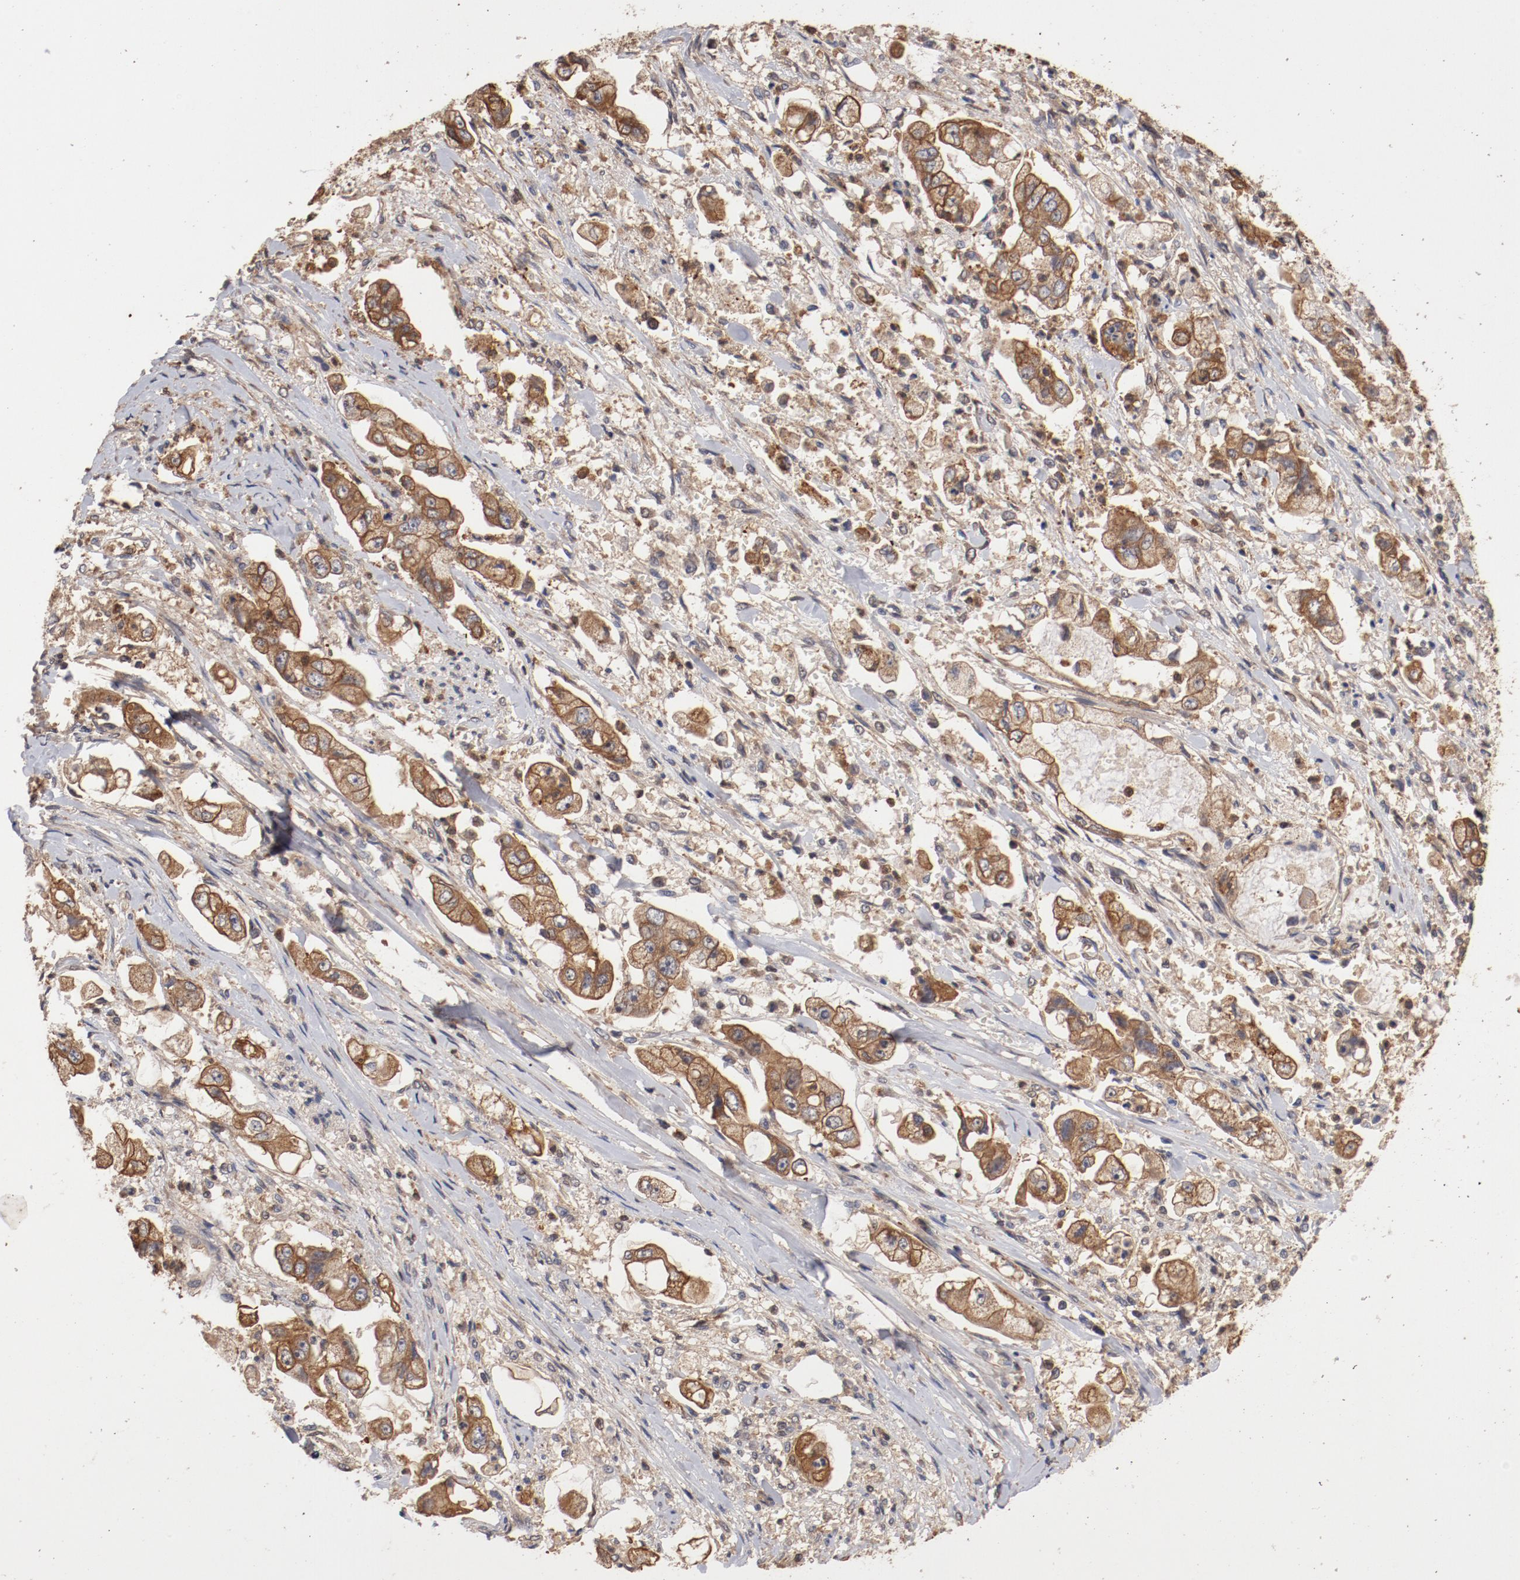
{"staining": {"intensity": "moderate", "quantity": ">75%", "location": "cytoplasmic/membranous"}, "tissue": "stomach cancer", "cell_type": "Tumor cells", "image_type": "cancer", "snomed": [{"axis": "morphology", "description": "Adenocarcinoma, NOS"}, {"axis": "topography", "description": "Stomach"}], "caption": "Human stomach cancer stained with a brown dye displays moderate cytoplasmic/membranous positive positivity in approximately >75% of tumor cells.", "gene": "GUF1", "patient": {"sex": "male", "age": 62}}